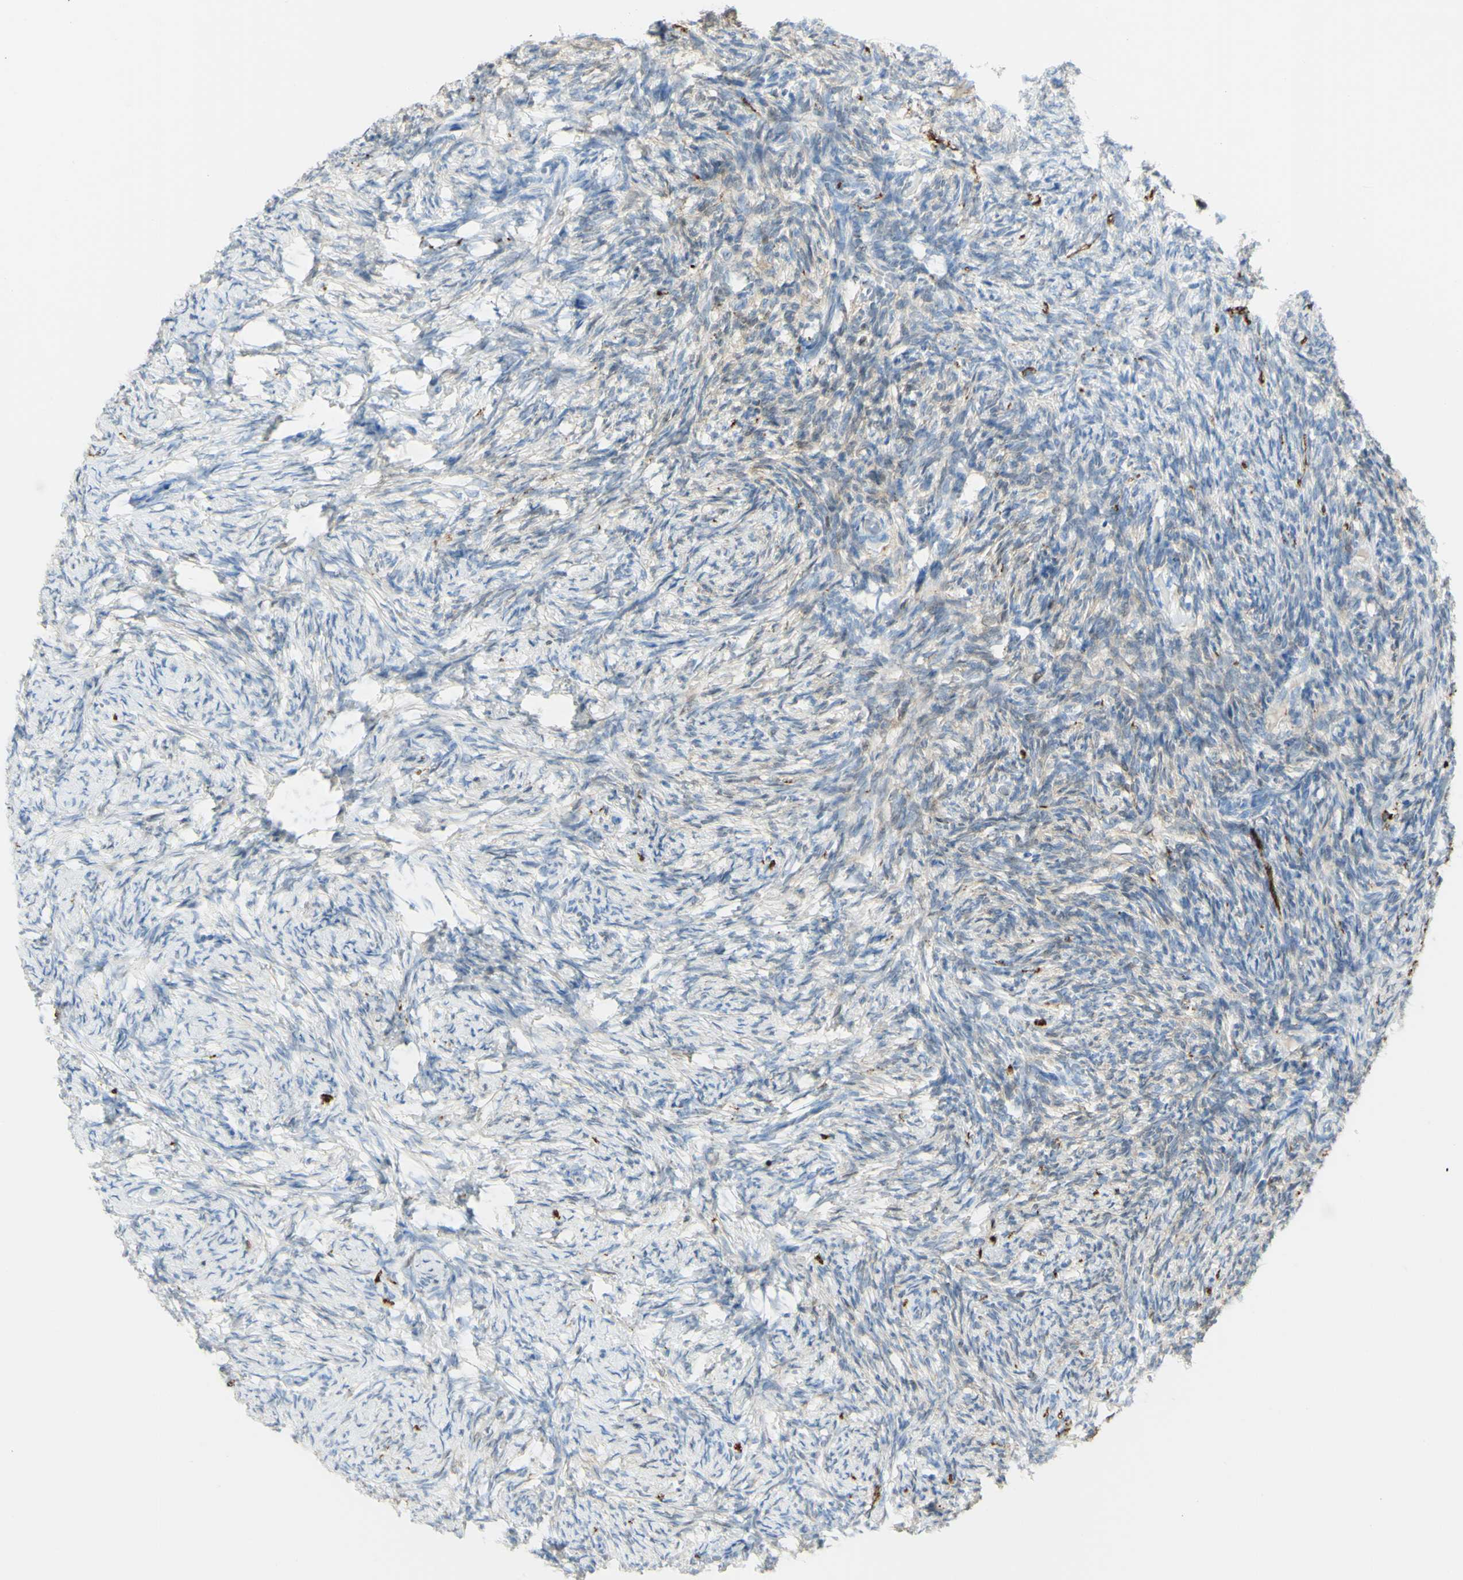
{"staining": {"intensity": "strong", "quantity": ">75%", "location": "cytoplasmic/membranous"}, "tissue": "ovary", "cell_type": "Follicle cells", "image_type": "normal", "snomed": [{"axis": "morphology", "description": "Normal tissue, NOS"}, {"axis": "topography", "description": "Ovary"}], "caption": "An immunohistochemistry (IHC) photomicrograph of normal tissue is shown. Protein staining in brown highlights strong cytoplasmic/membranous positivity in ovary within follicle cells.", "gene": "TSPAN1", "patient": {"sex": "female", "age": 60}}